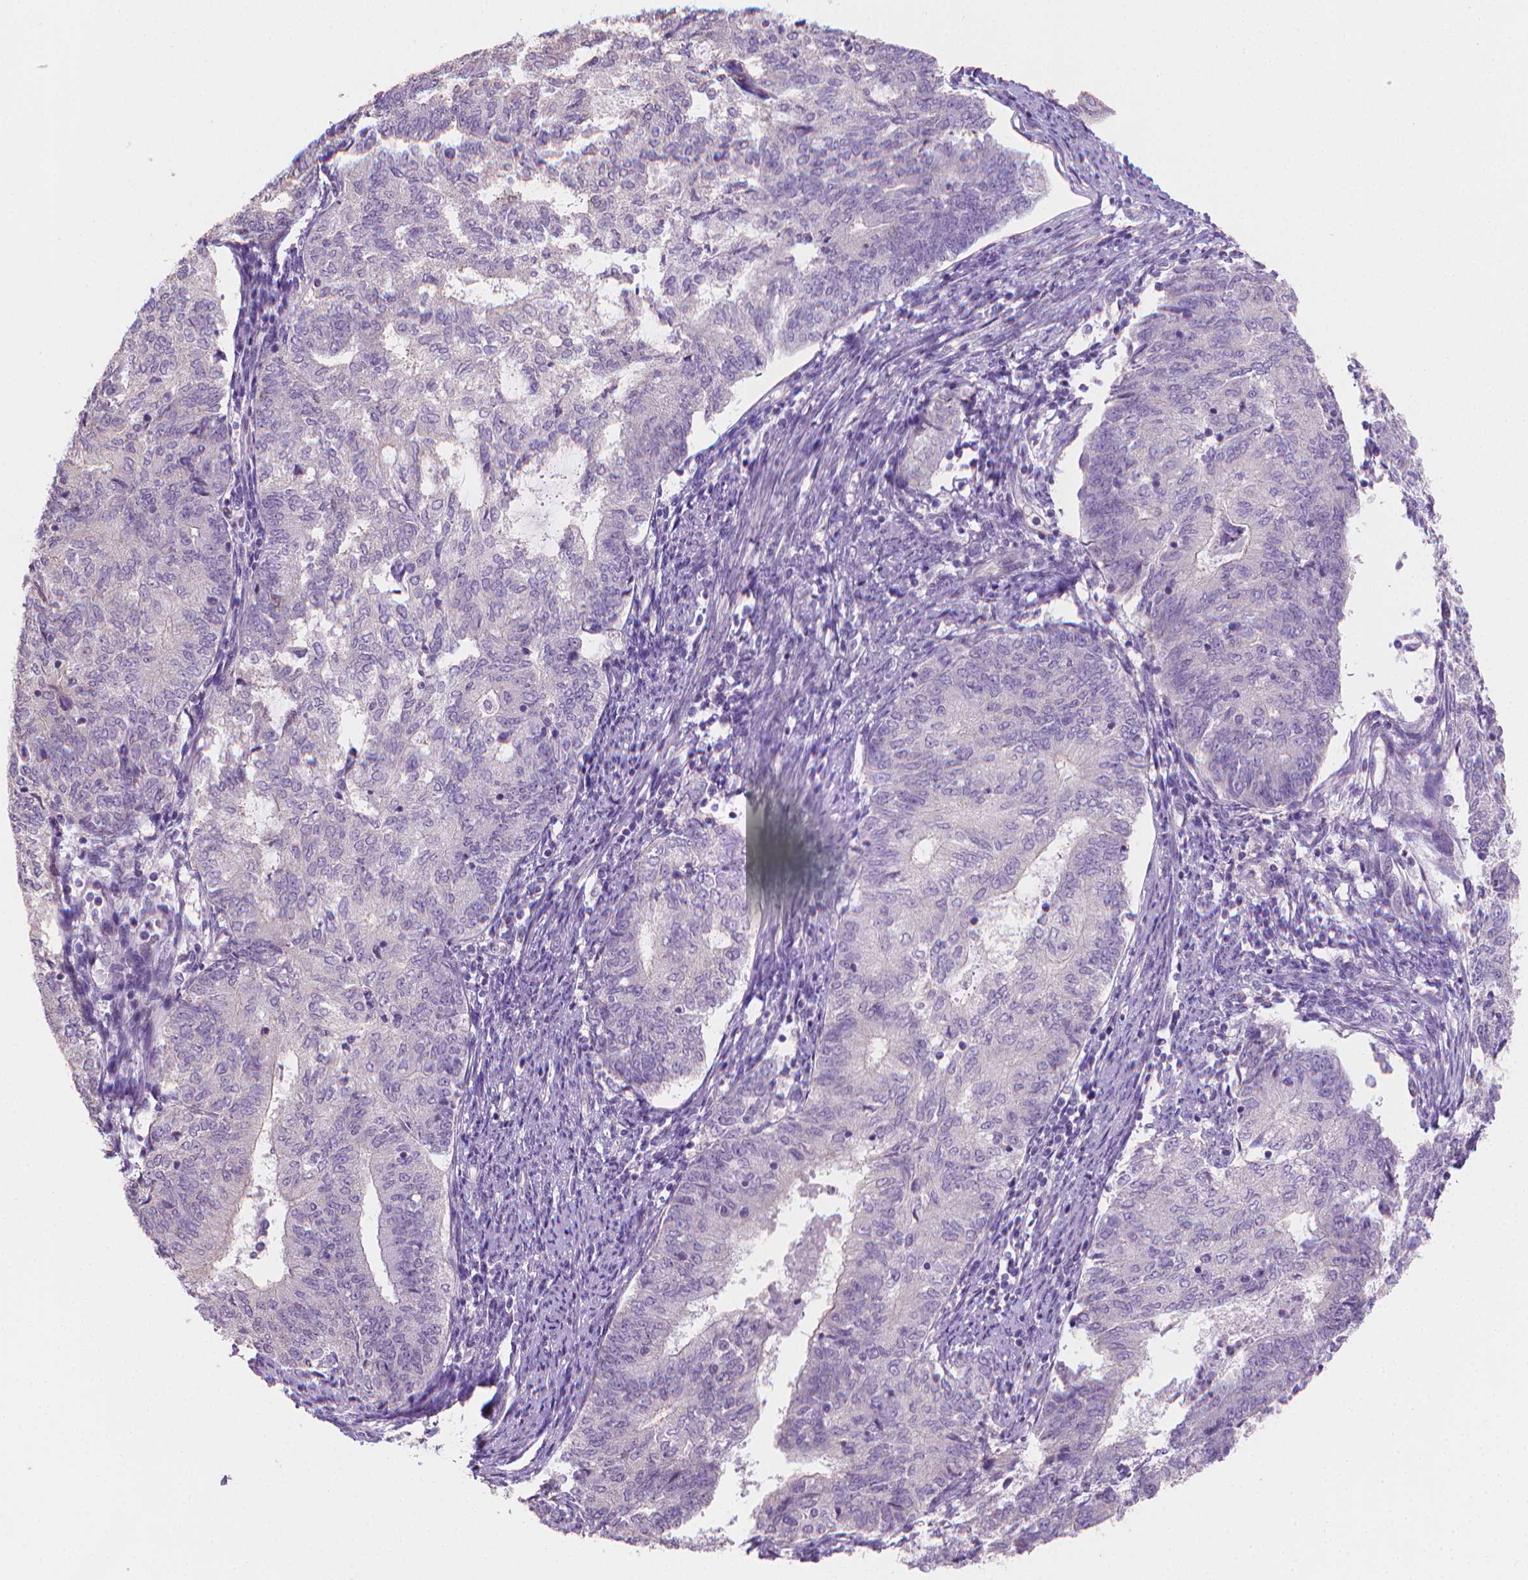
{"staining": {"intensity": "negative", "quantity": "none", "location": "none"}, "tissue": "endometrial cancer", "cell_type": "Tumor cells", "image_type": "cancer", "snomed": [{"axis": "morphology", "description": "Adenocarcinoma, NOS"}, {"axis": "topography", "description": "Endometrium"}], "caption": "Immunohistochemistry of human endometrial cancer exhibits no positivity in tumor cells.", "gene": "CLXN", "patient": {"sex": "female", "age": 65}}